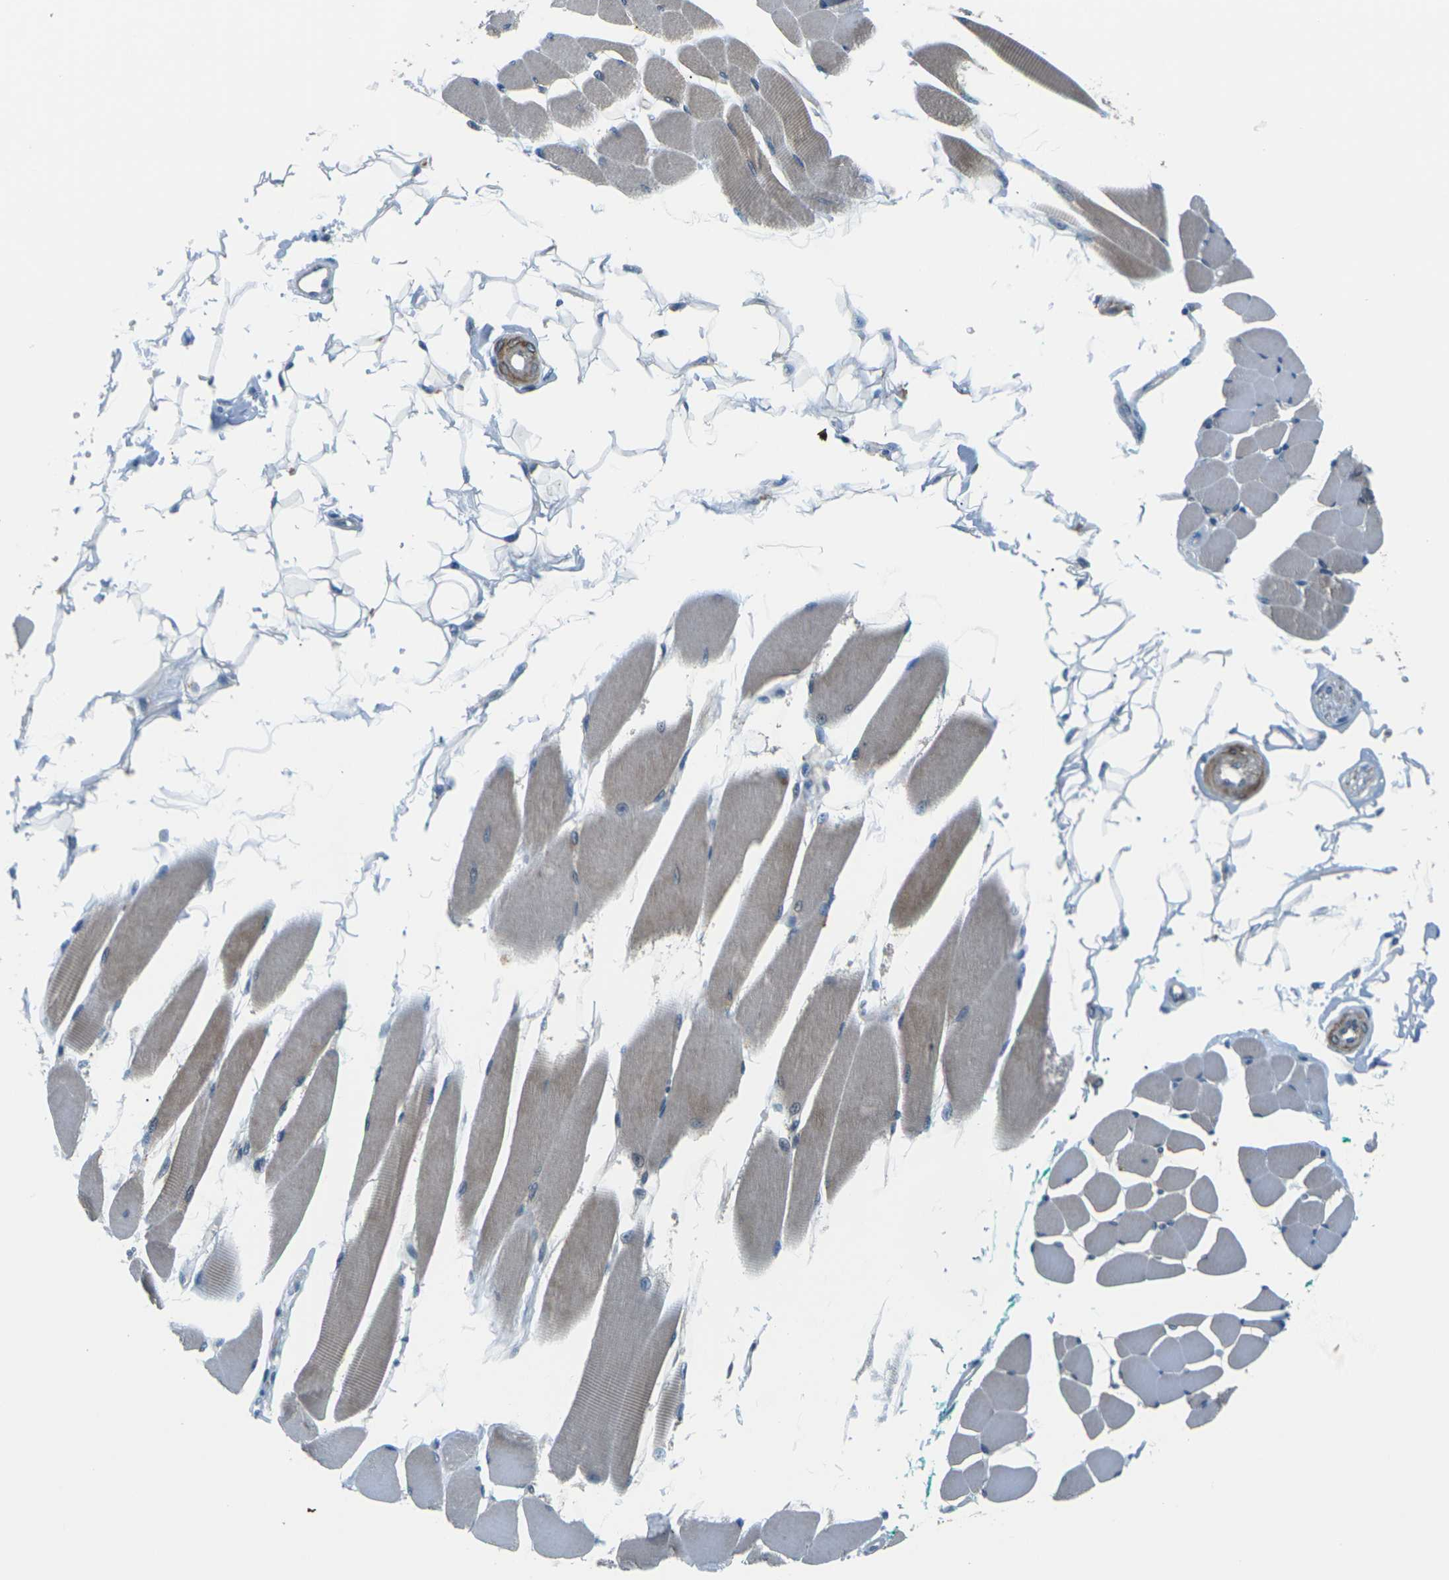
{"staining": {"intensity": "weak", "quantity": "25%-75%", "location": "cytoplasmic/membranous"}, "tissue": "skeletal muscle", "cell_type": "Myocytes", "image_type": "normal", "snomed": [{"axis": "morphology", "description": "Normal tissue, NOS"}, {"axis": "topography", "description": "Skeletal muscle"}, {"axis": "topography", "description": "Oral tissue"}, {"axis": "topography", "description": "Peripheral nerve tissue"}], "caption": "Unremarkable skeletal muscle shows weak cytoplasmic/membranous expression in about 25%-75% of myocytes, visualized by immunohistochemistry. Nuclei are stained in blue.", "gene": "SLC13A3", "patient": {"sex": "female", "age": 84}}